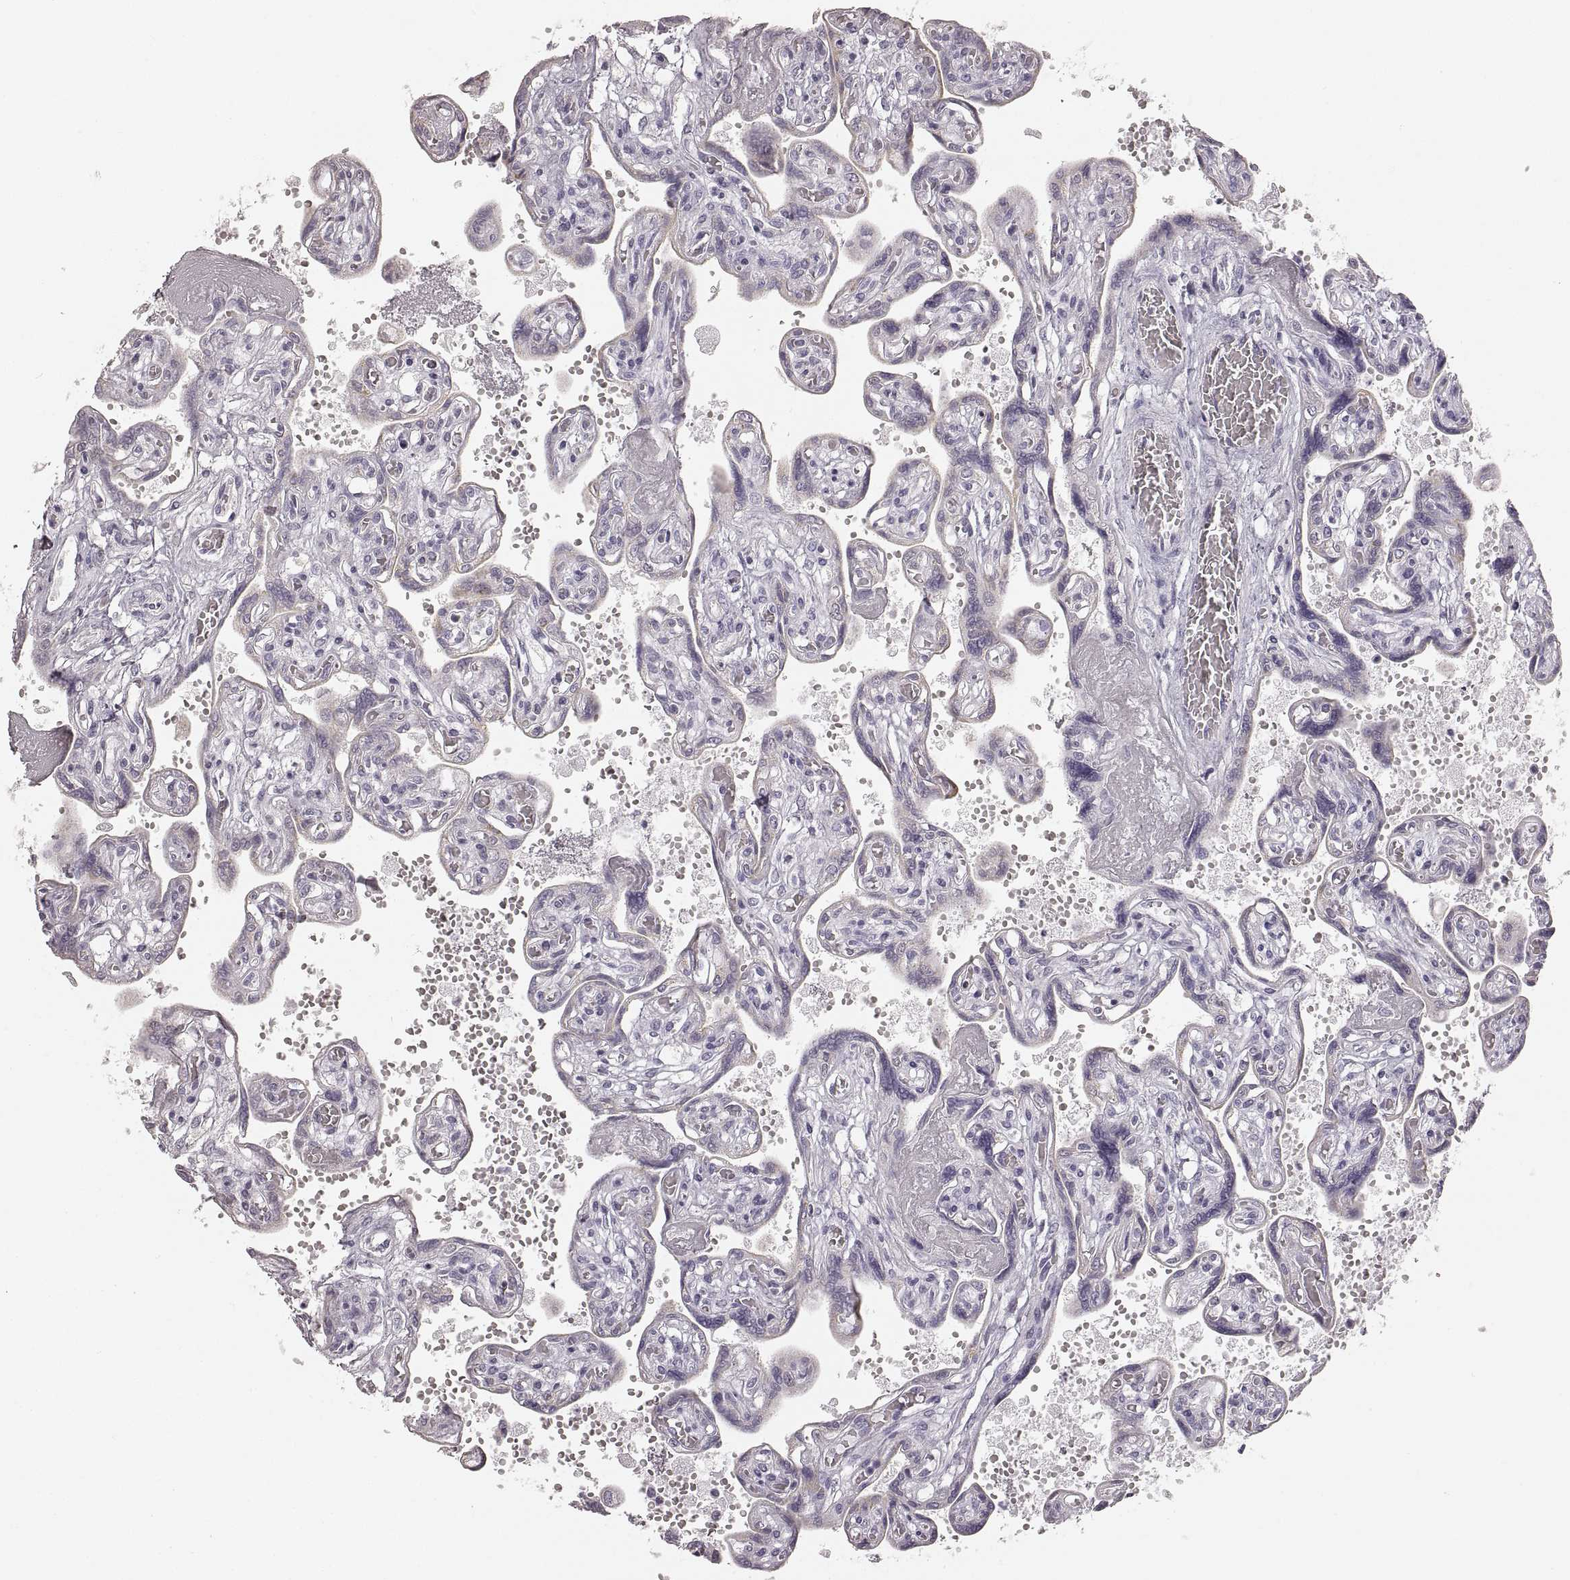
{"staining": {"intensity": "negative", "quantity": "none", "location": "none"}, "tissue": "placenta", "cell_type": "Decidual cells", "image_type": "normal", "snomed": [{"axis": "morphology", "description": "Normal tissue, NOS"}, {"axis": "topography", "description": "Placenta"}], "caption": "Immunohistochemistry histopathology image of normal placenta: placenta stained with DAB displays no significant protein positivity in decidual cells. (Brightfield microscopy of DAB immunohistochemistry at high magnification).", "gene": "RDH13", "patient": {"sex": "female", "age": 32}}